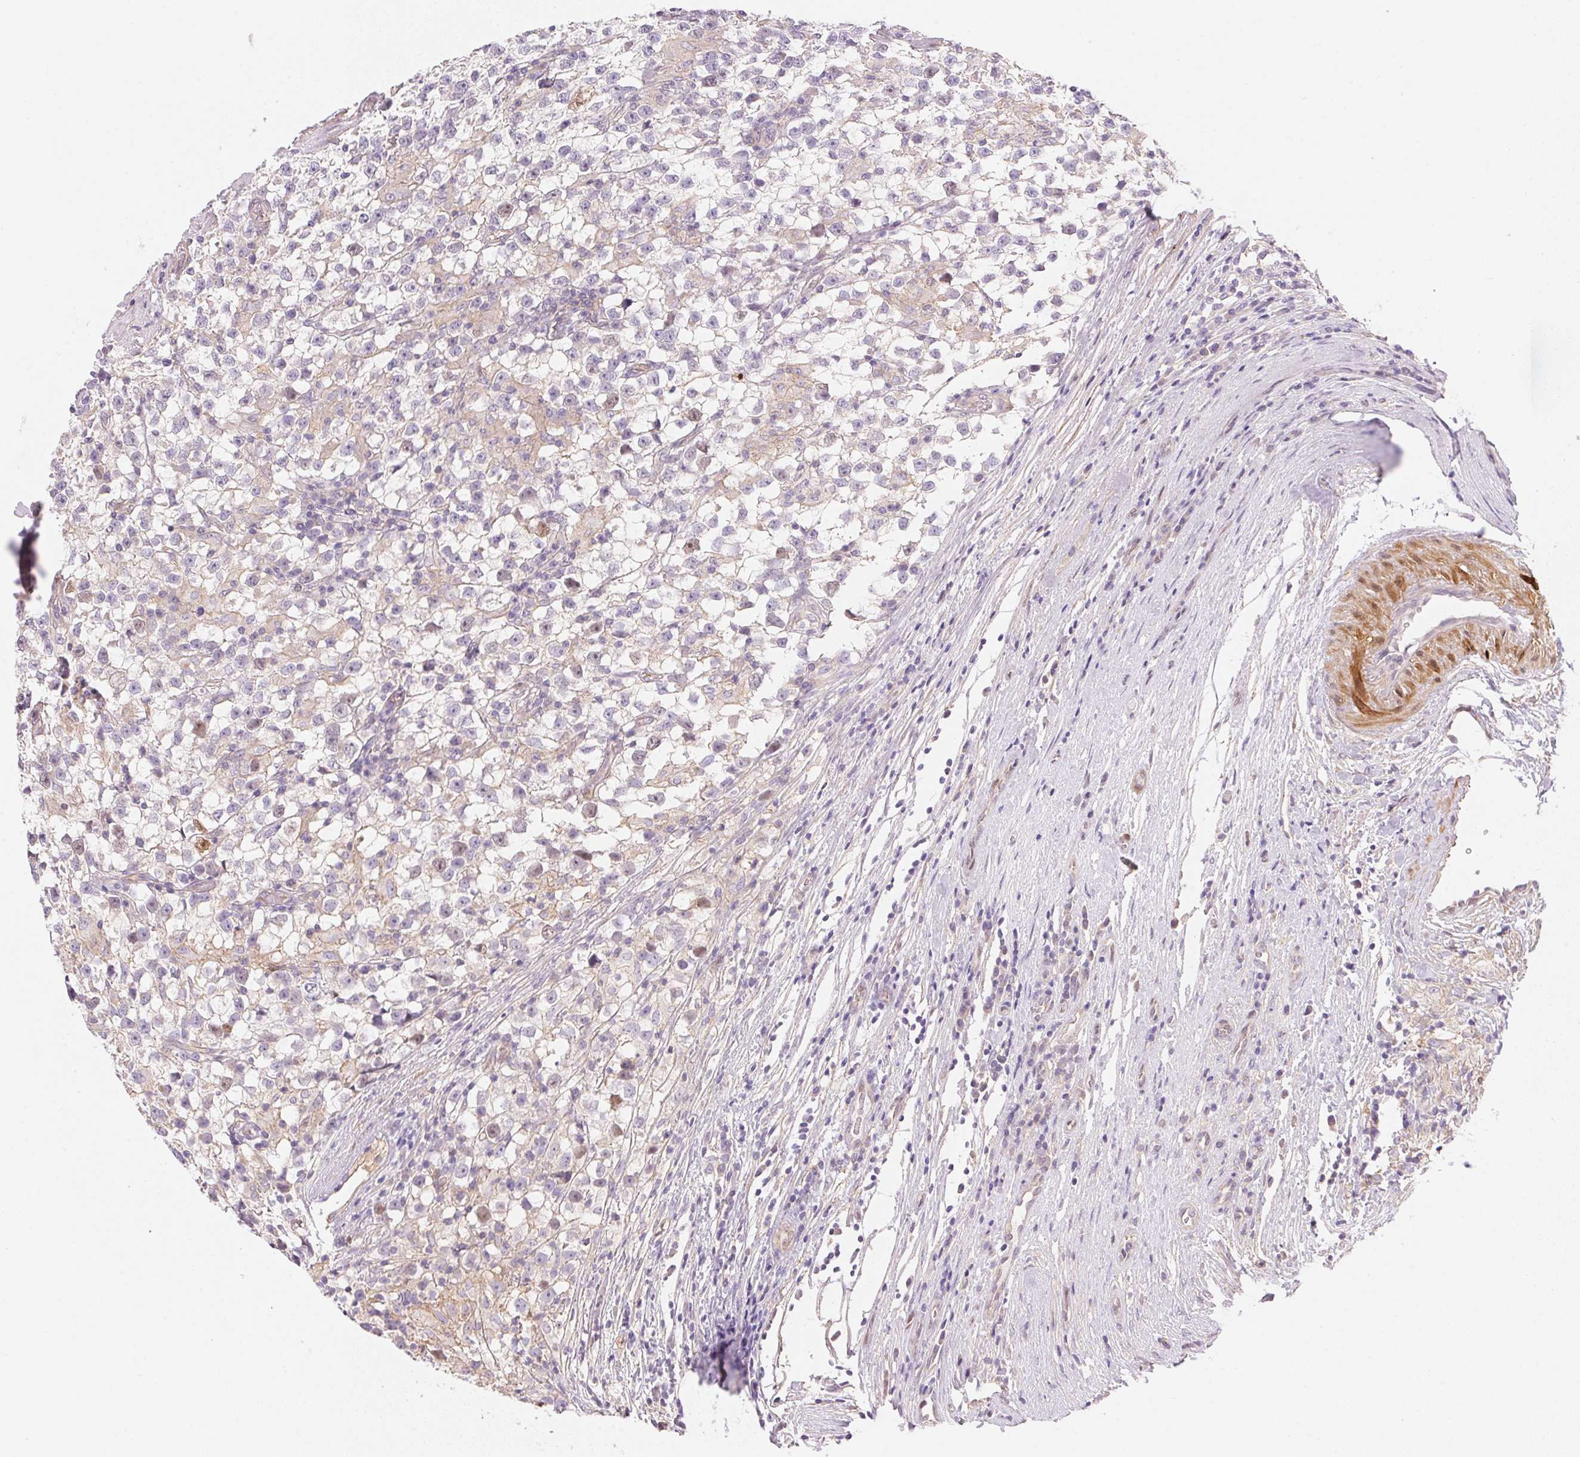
{"staining": {"intensity": "negative", "quantity": "none", "location": "none"}, "tissue": "testis cancer", "cell_type": "Tumor cells", "image_type": "cancer", "snomed": [{"axis": "morphology", "description": "Seminoma, NOS"}, {"axis": "topography", "description": "Testis"}], "caption": "DAB (3,3'-diaminobenzidine) immunohistochemical staining of human testis cancer (seminoma) displays no significant positivity in tumor cells.", "gene": "SMTN", "patient": {"sex": "male", "age": 31}}